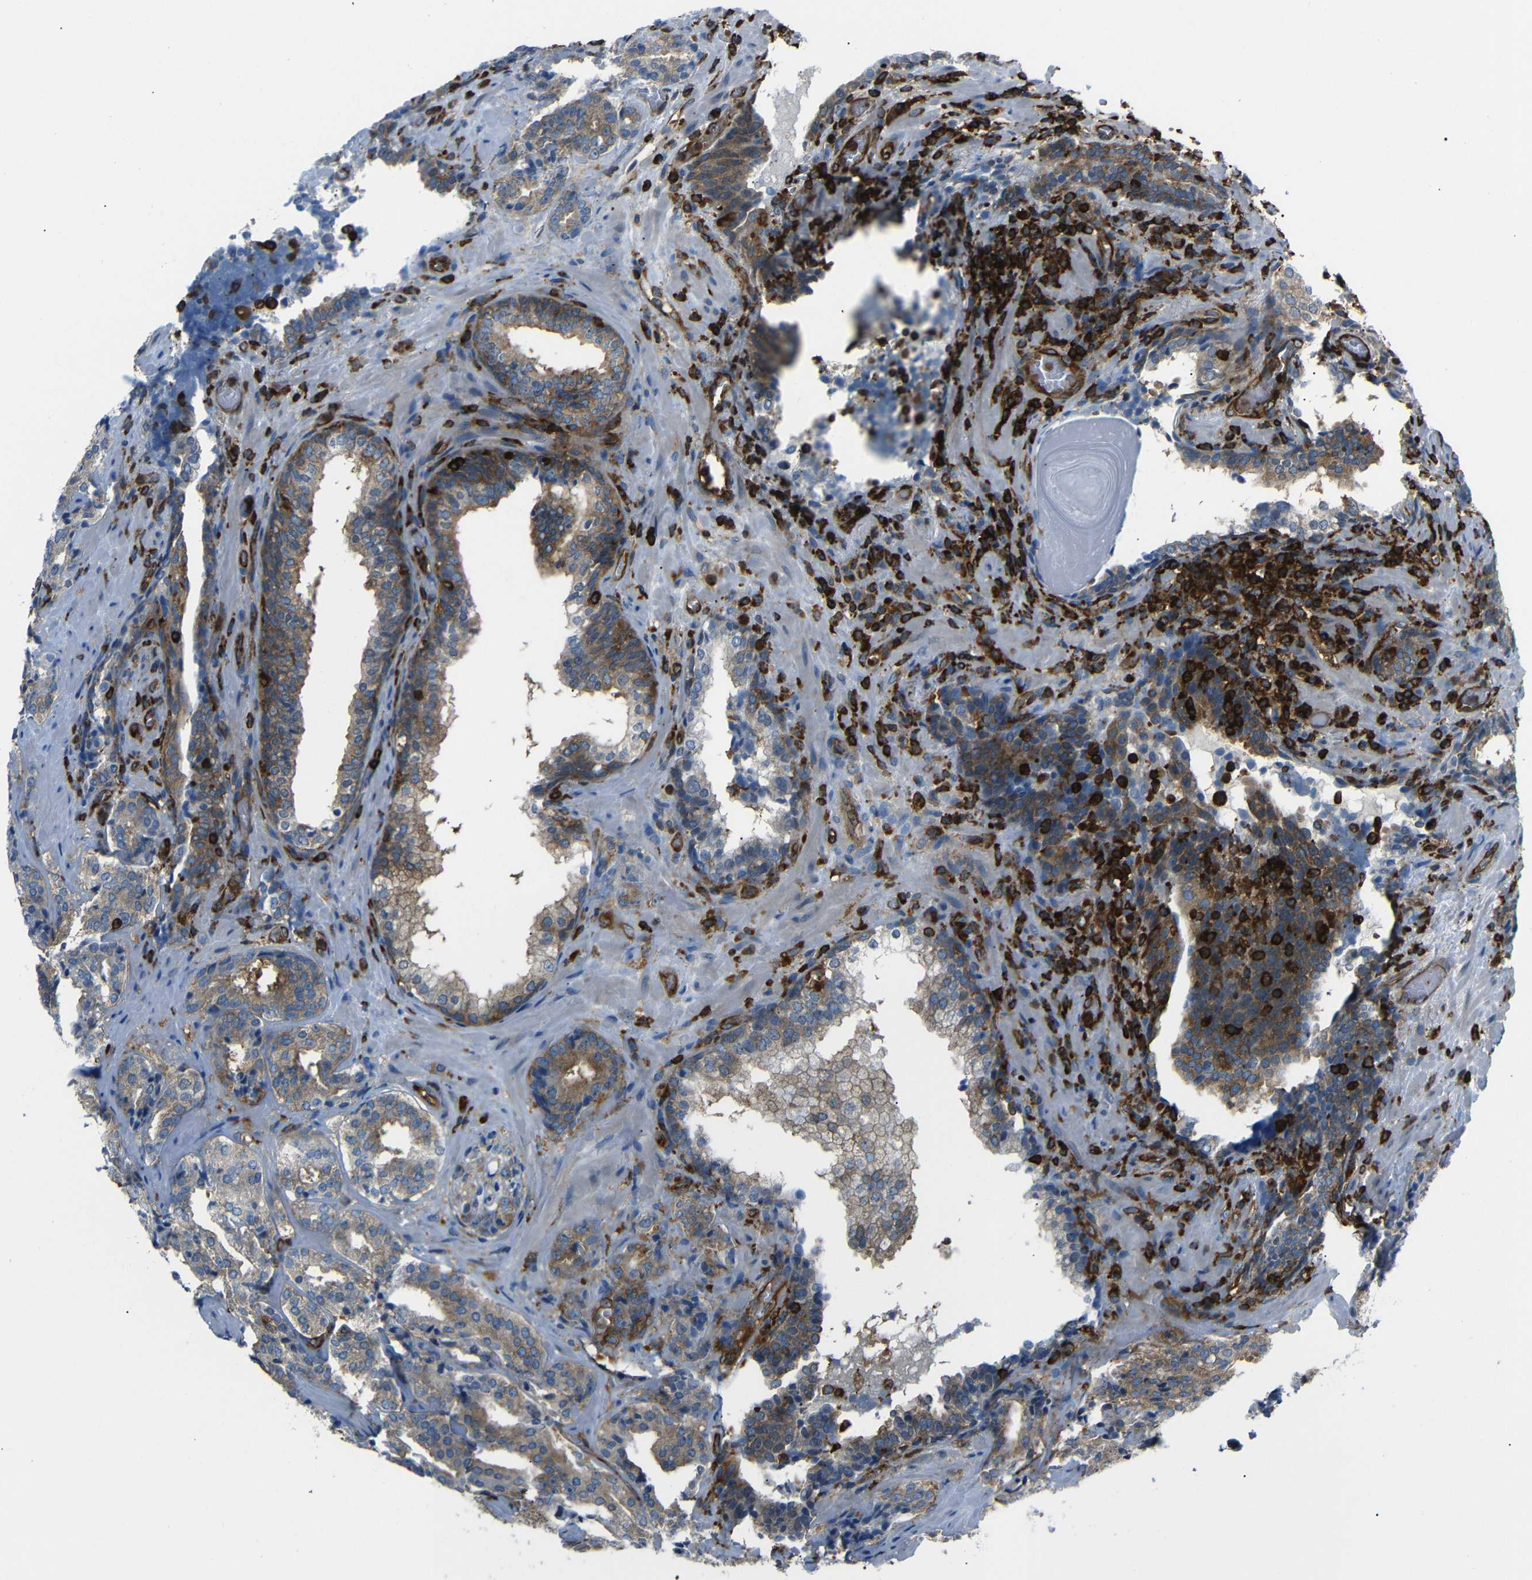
{"staining": {"intensity": "moderate", "quantity": ">75%", "location": "cytoplasmic/membranous"}, "tissue": "prostate cancer", "cell_type": "Tumor cells", "image_type": "cancer", "snomed": [{"axis": "morphology", "description": "Adenocarcinoma, High grade"}, {"axis": "topography", "description": "Prostate"}], "caption": "Prostate cancer was stained to show a protein in brown. There is medium levels of moderate cytoplasmic/membranous positivity in about >75% of tumor cells. The staining is performed using DAB (3,3'-diaminobenzidine) brown chromogen to label protein expression. The nuclei are counter-stained blue using hematoxylin.", "gene": "ARHGEF1", "patient": {"sex": "male", "age": 60}}